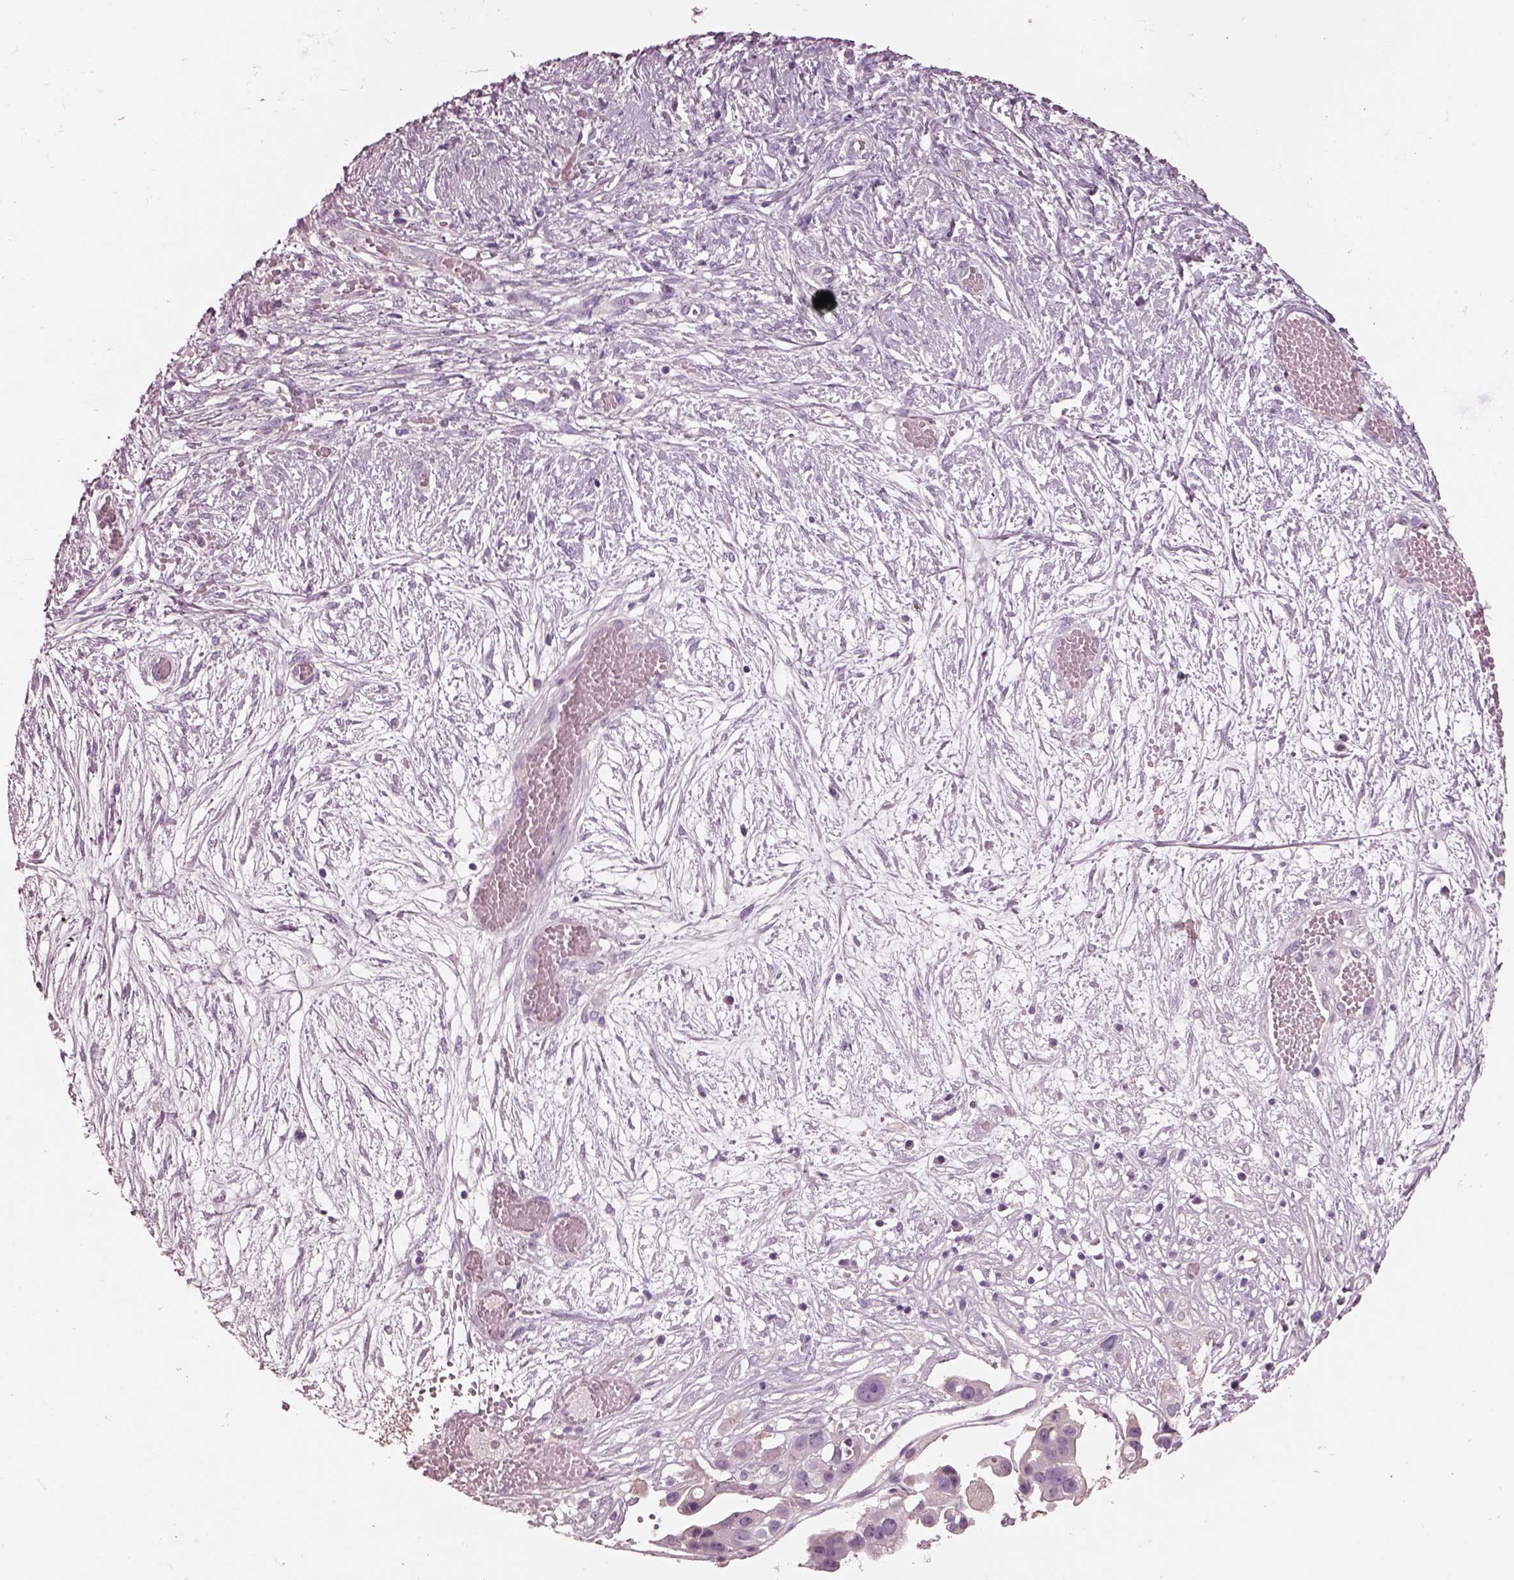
{"staining": {"intensity": "negative", "quantity": "none", "location": "none"}, "tissue": "ovarian cancer", "cell_type": "Tumor cells", "image_type": "cancer", "snomed": [{"axis": "morphology", "description": "Cystadenocarcinoma, serous, NOS"}, {"axis": "topography", "description": "Ovary"}], "caption": "DAB immunohistochemical staining of ovarian cancer (serous cystadenocarcinoma) shows no significant positivity in tumor cells.", "gene": "IGLL1", "patient": {"sex": "female", "age": 56}}